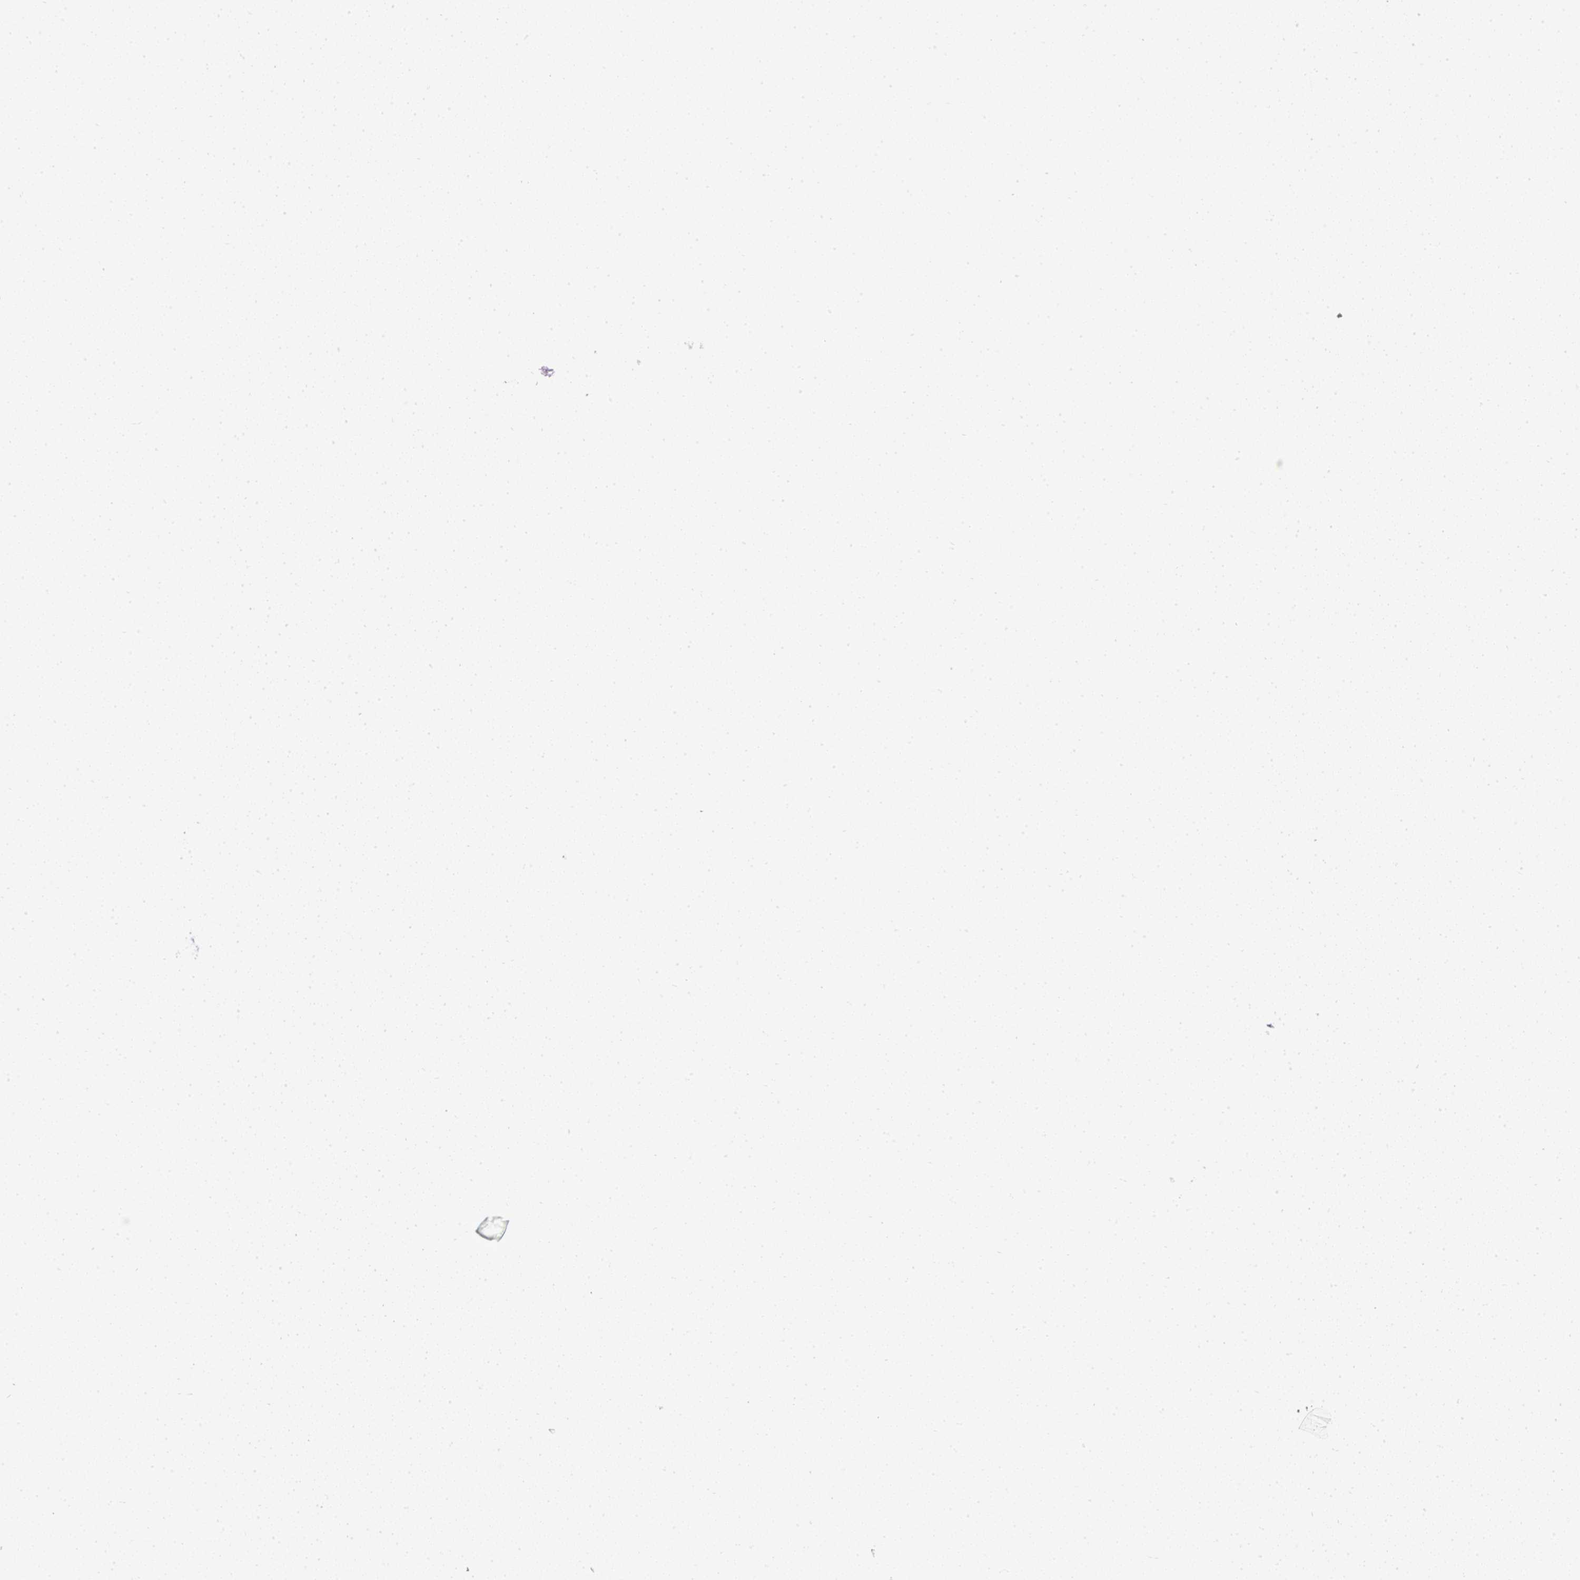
{"staining": {"intensity": "negative", "quantity": "none", "location": "none"}, "tissue": "urothelial cancer", "cell_type": "Tumor cells", "image_type": "cancer", "snomed": [{"axis": "morphology", "description": "Urothelial carcinoma, High grade"}, {"axis": "topography", "description": "Lymph node"}, {"axis": "topography", "description": "Urinary bladder"}], "caption": "Tumor cells are negative for brown protein staining in urothelial cancer.", "gene": "C2CD4C", "patient": {"sex": "male", "age": 51}}